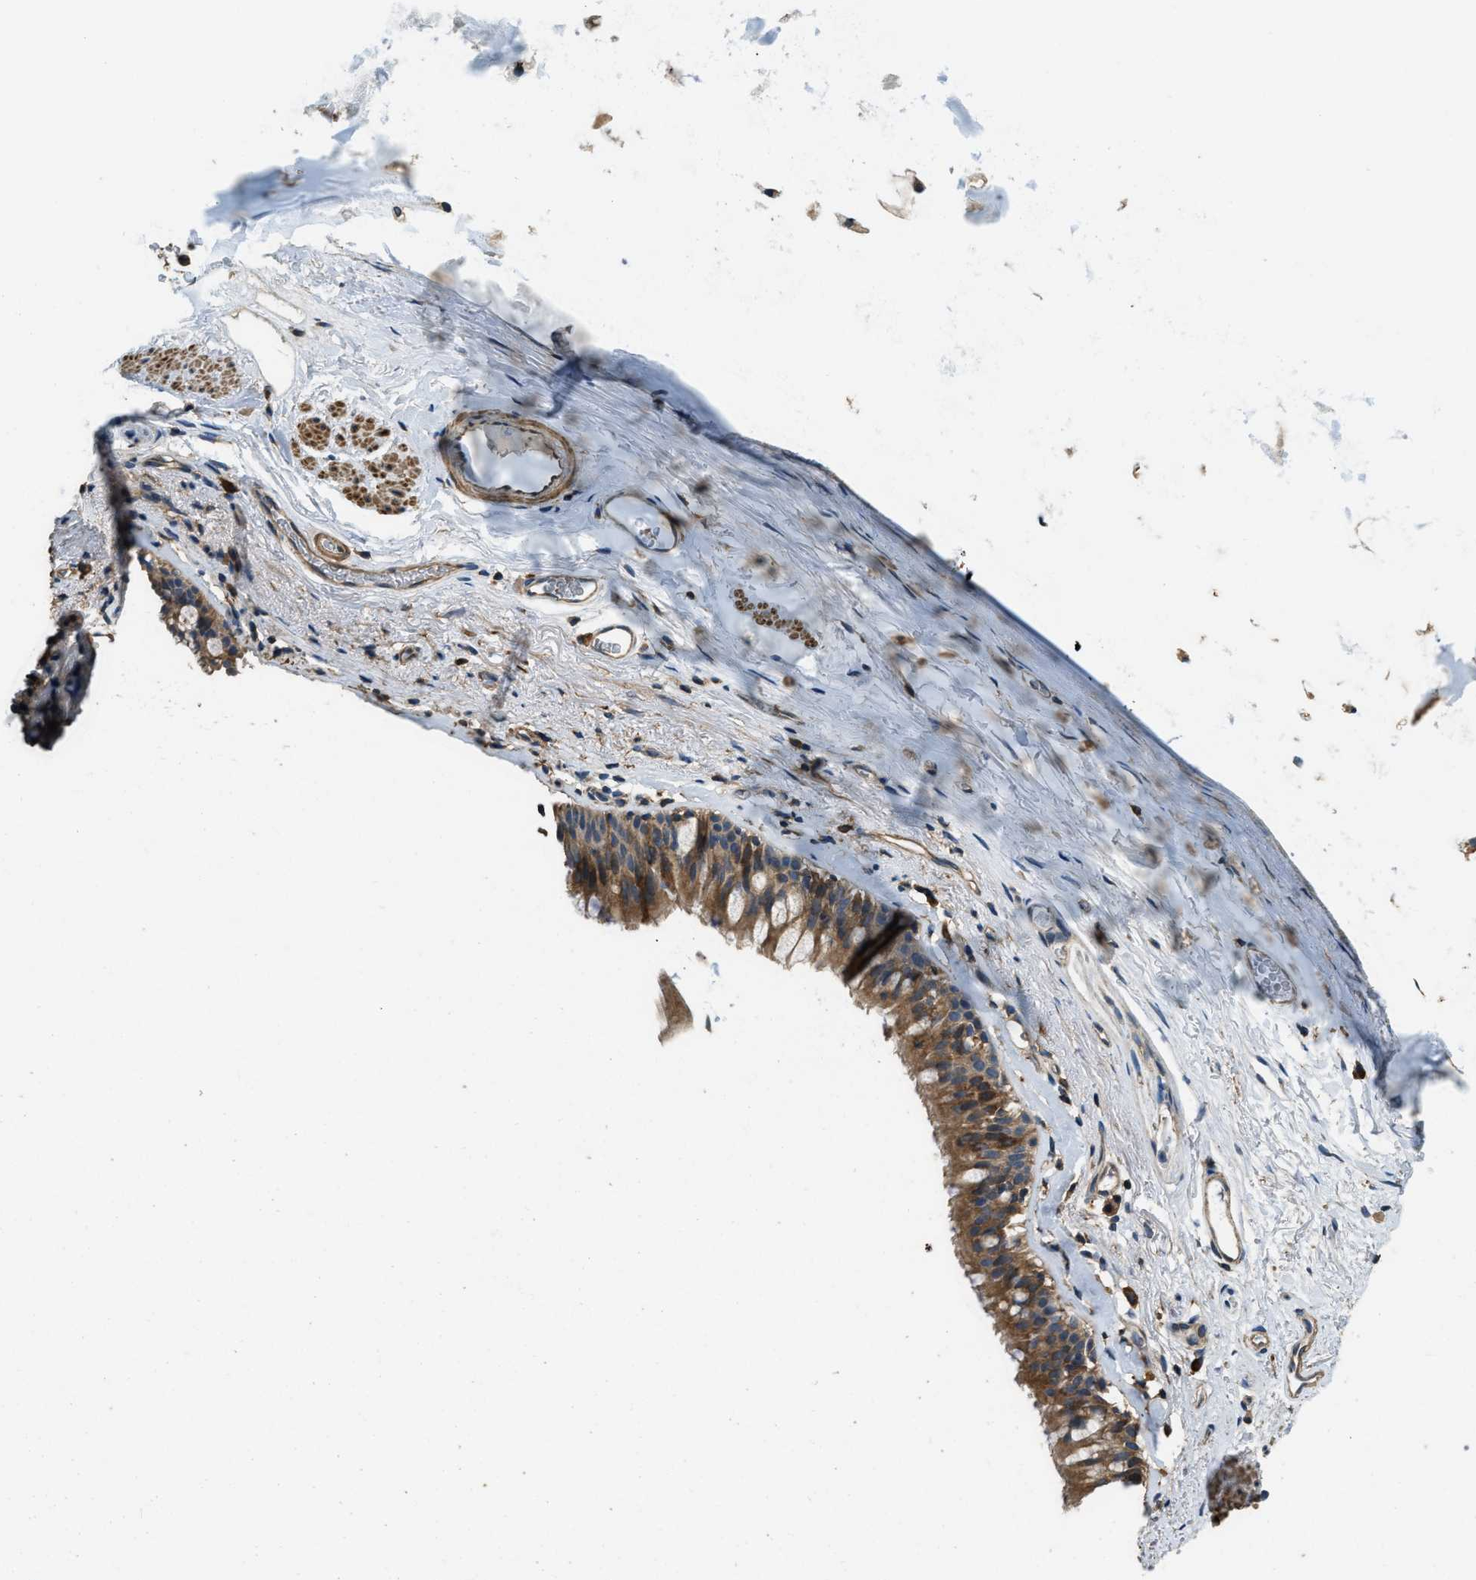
{"staining": {"intensity": "moderate", "quantity": ">75%", "location": "cytoplasmic/membranous"}, "tissue": "bronchus", "cell_type": "Respiratory epithelial cells", "image_type": "normal", "snomed": [{"axis": "morphology", "description": "Normal tissue, NOS"}, {"axis": "topography", "description": "Cartilage tissue"}, {"axis": "topography", "description": "Bronchus"}], "caption": "Protein staining shows moderate cytoplasmic/membranous positivity in about >75% of respiratory epithelial cells in unremarkable bronchus.", "gene": "ERGIC1", "patient": {"sex": "female", "age": 53}}